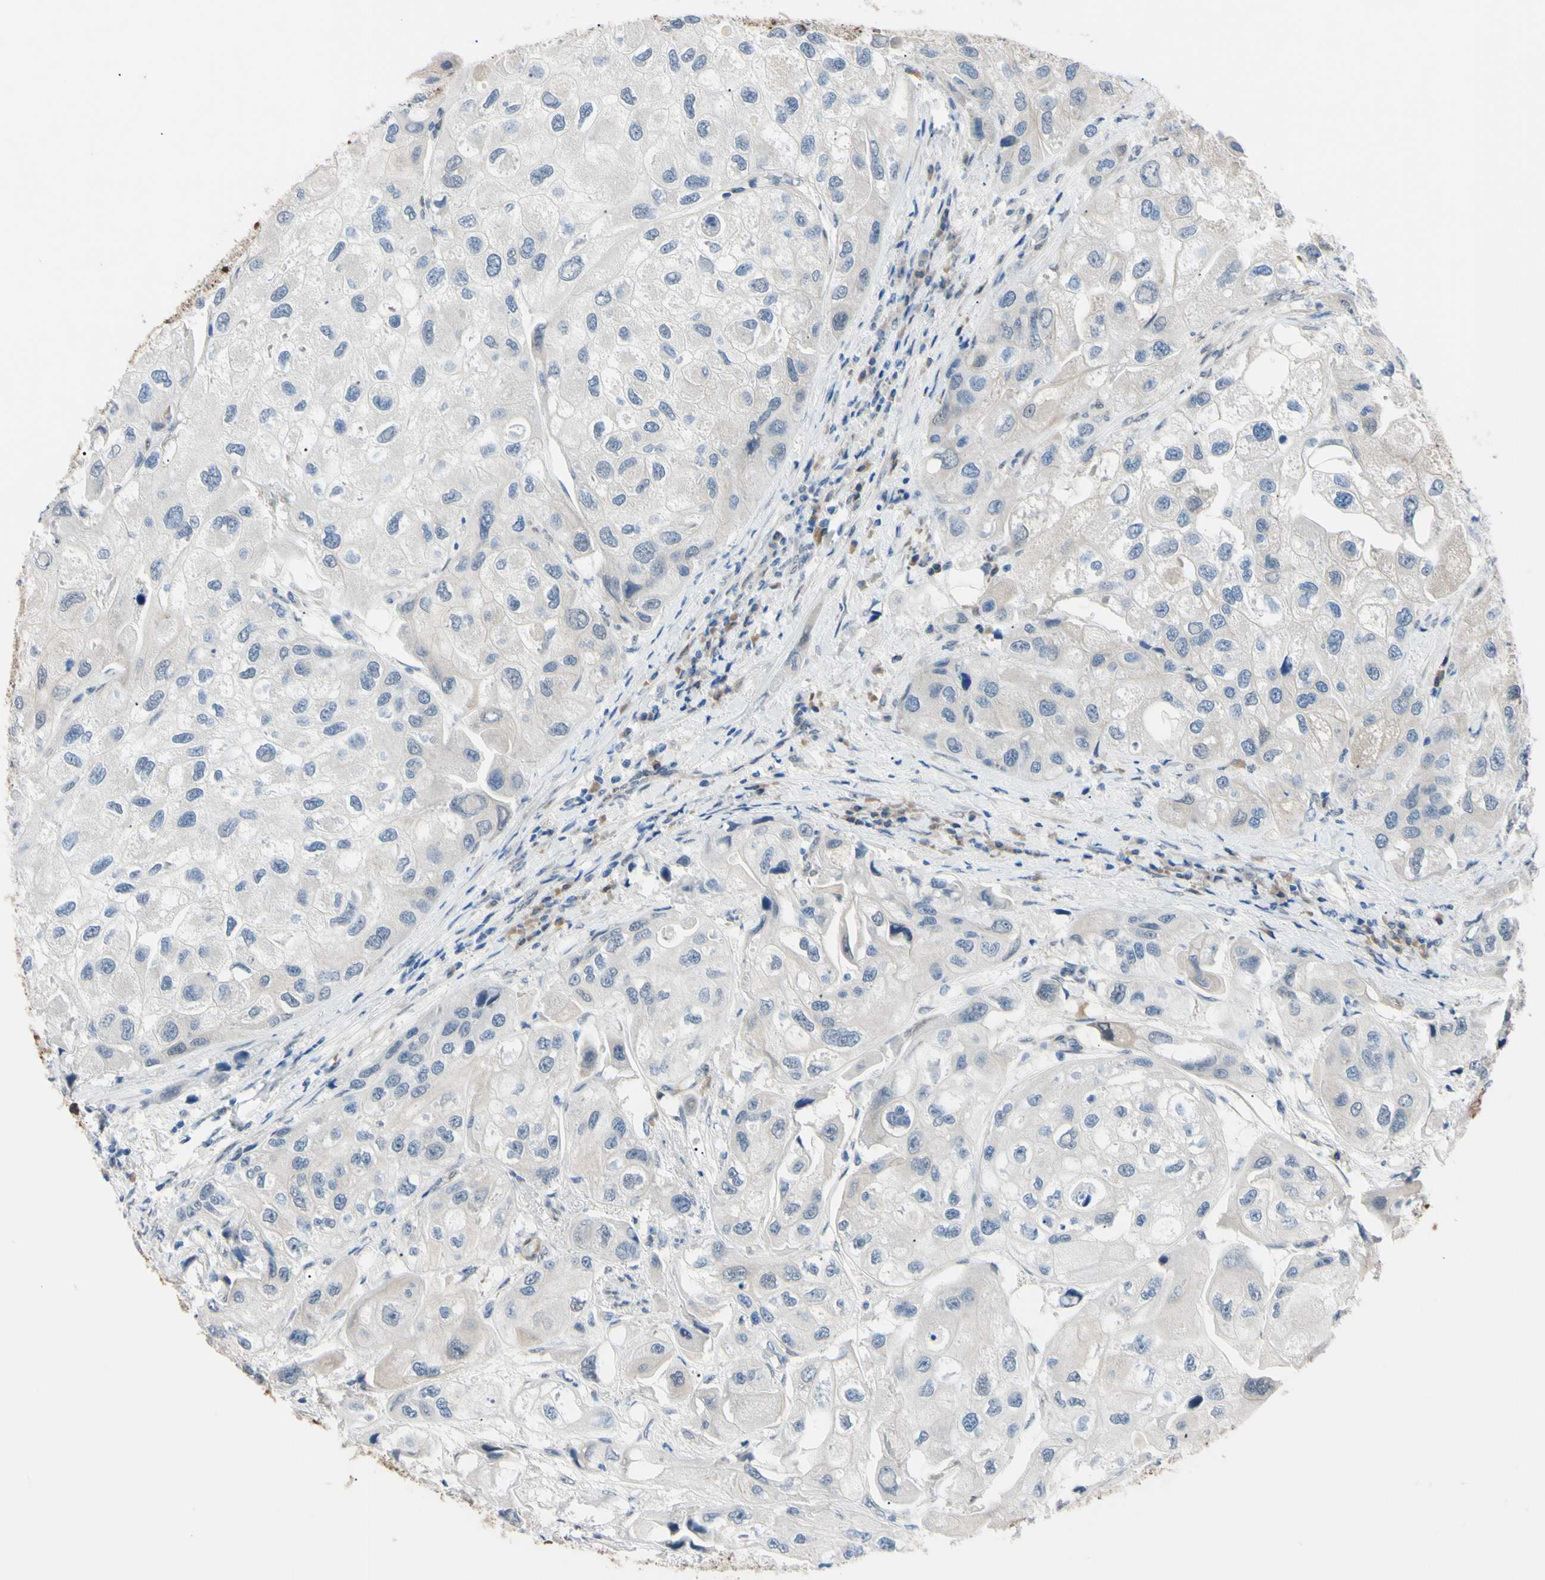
{"staining": {"intensity": "weak", "quantity": "<25%", "location": "cytoplasmic/membranous"}, "tissue": "urothelial cancer", "cell_type": "Tumor cells", "image_type": "cancer", "snomed": [{"axis": "morphology", "description": "Urothelial carcinoma, High grade"}, {"axis": "topography", "description": "Urinary bladder"}], "caption": "Urothelial carcinoma (high-grade) stained for a protein using IHC shows no expression tumor cells.", "gene": "NOL3", "patient": {"sex": "female", "age": 64}}